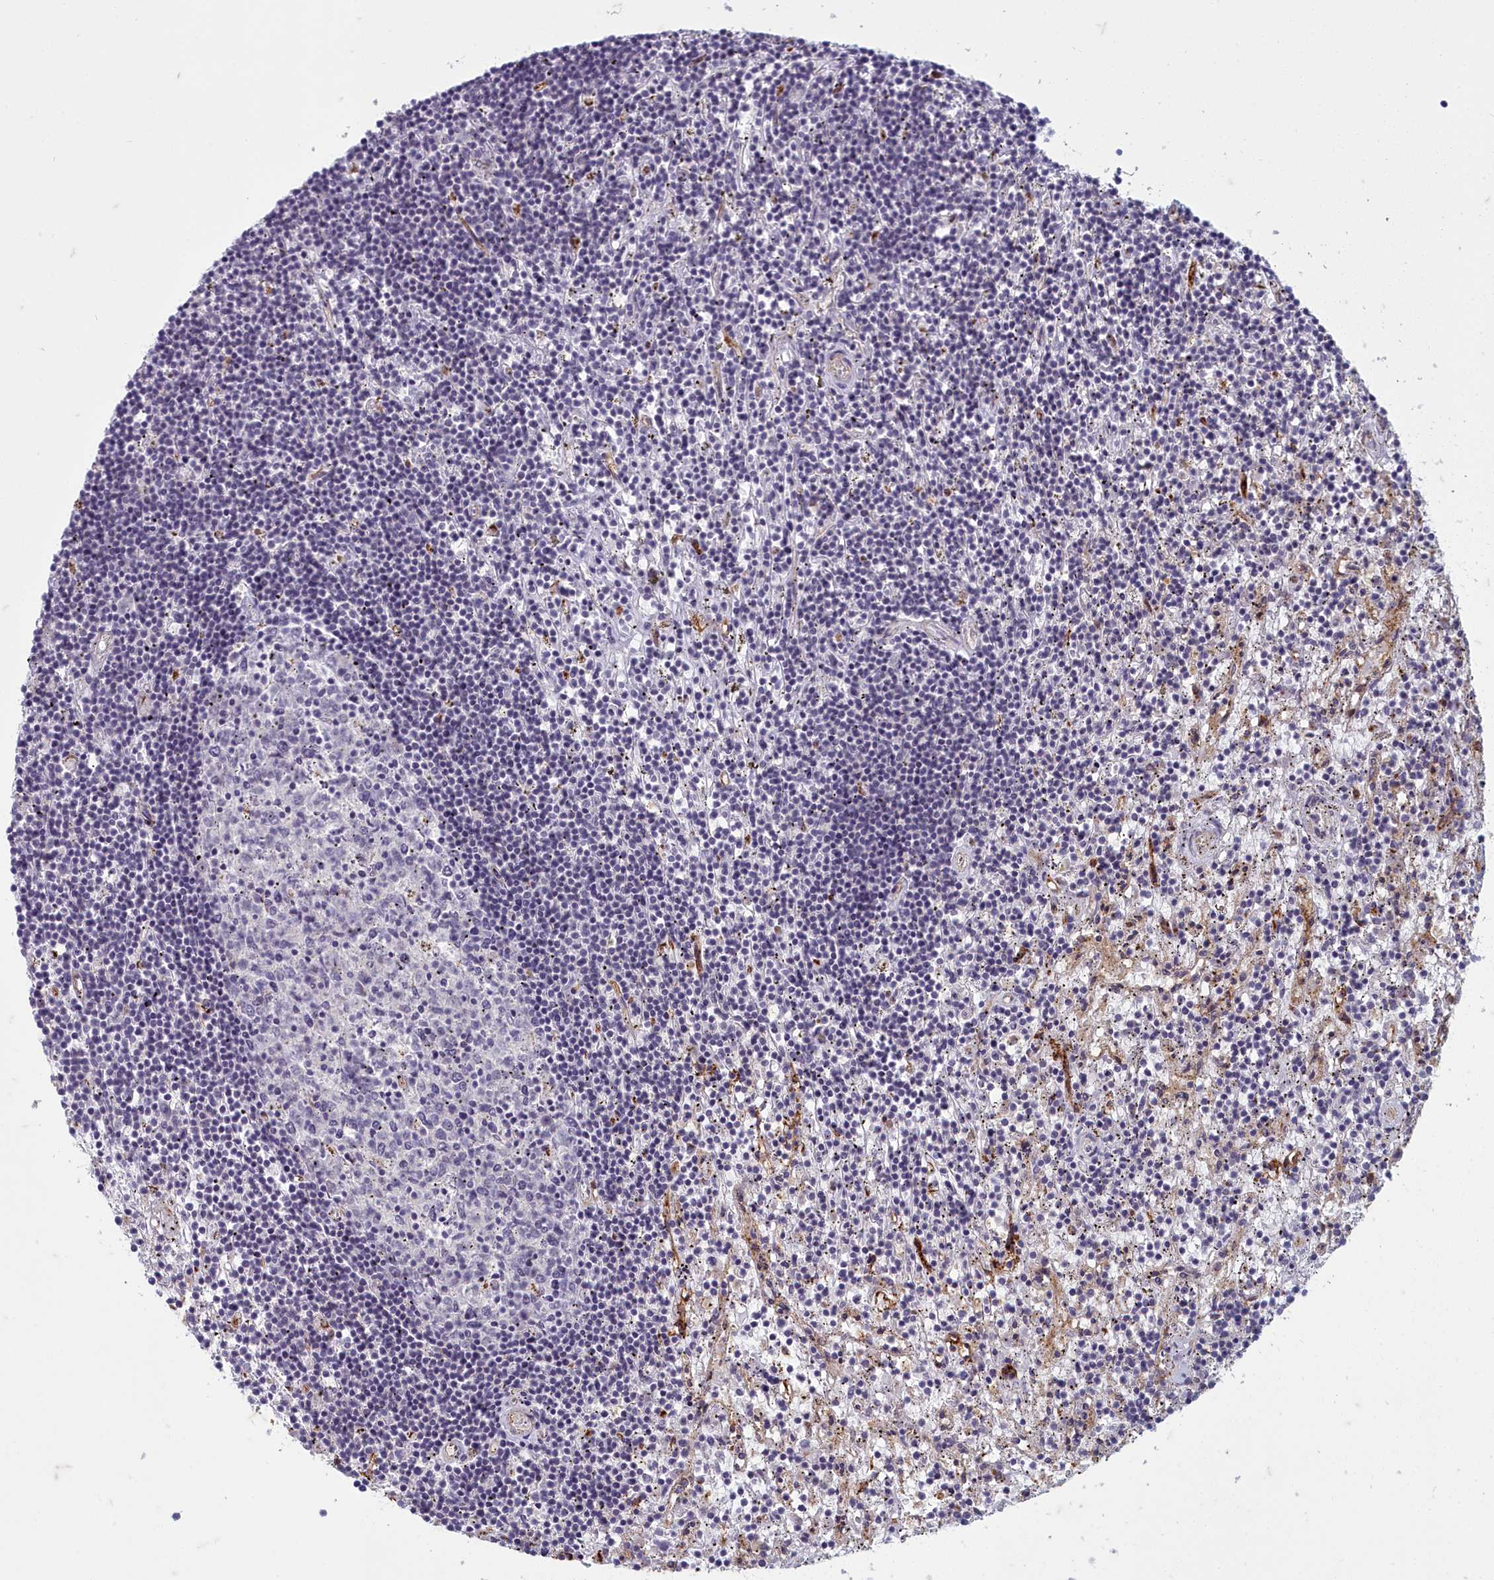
{"staining": {"intensity": "negative", "quantity": "none", "location": "none"}, "tissue": "lymphoma", "cell_type": "Tumor cells", "image_type": "cancer", "snomed": [{"axis": "morphology", "description": "Malignant lymphoma, non-Hodgkin's type, Low grade"}, {"axis": "topography", "description": "Spleen"}], "caption": "High magnification brightfield microscopy of lymphoma stained with DAB (3,3'-diaminobenzidine) (brown) and counterstained with hematoxylin (blue): tumor cells show no significant expression.", "gene": "ZNF626", "patient": {"sex": "male", "age": 76}}